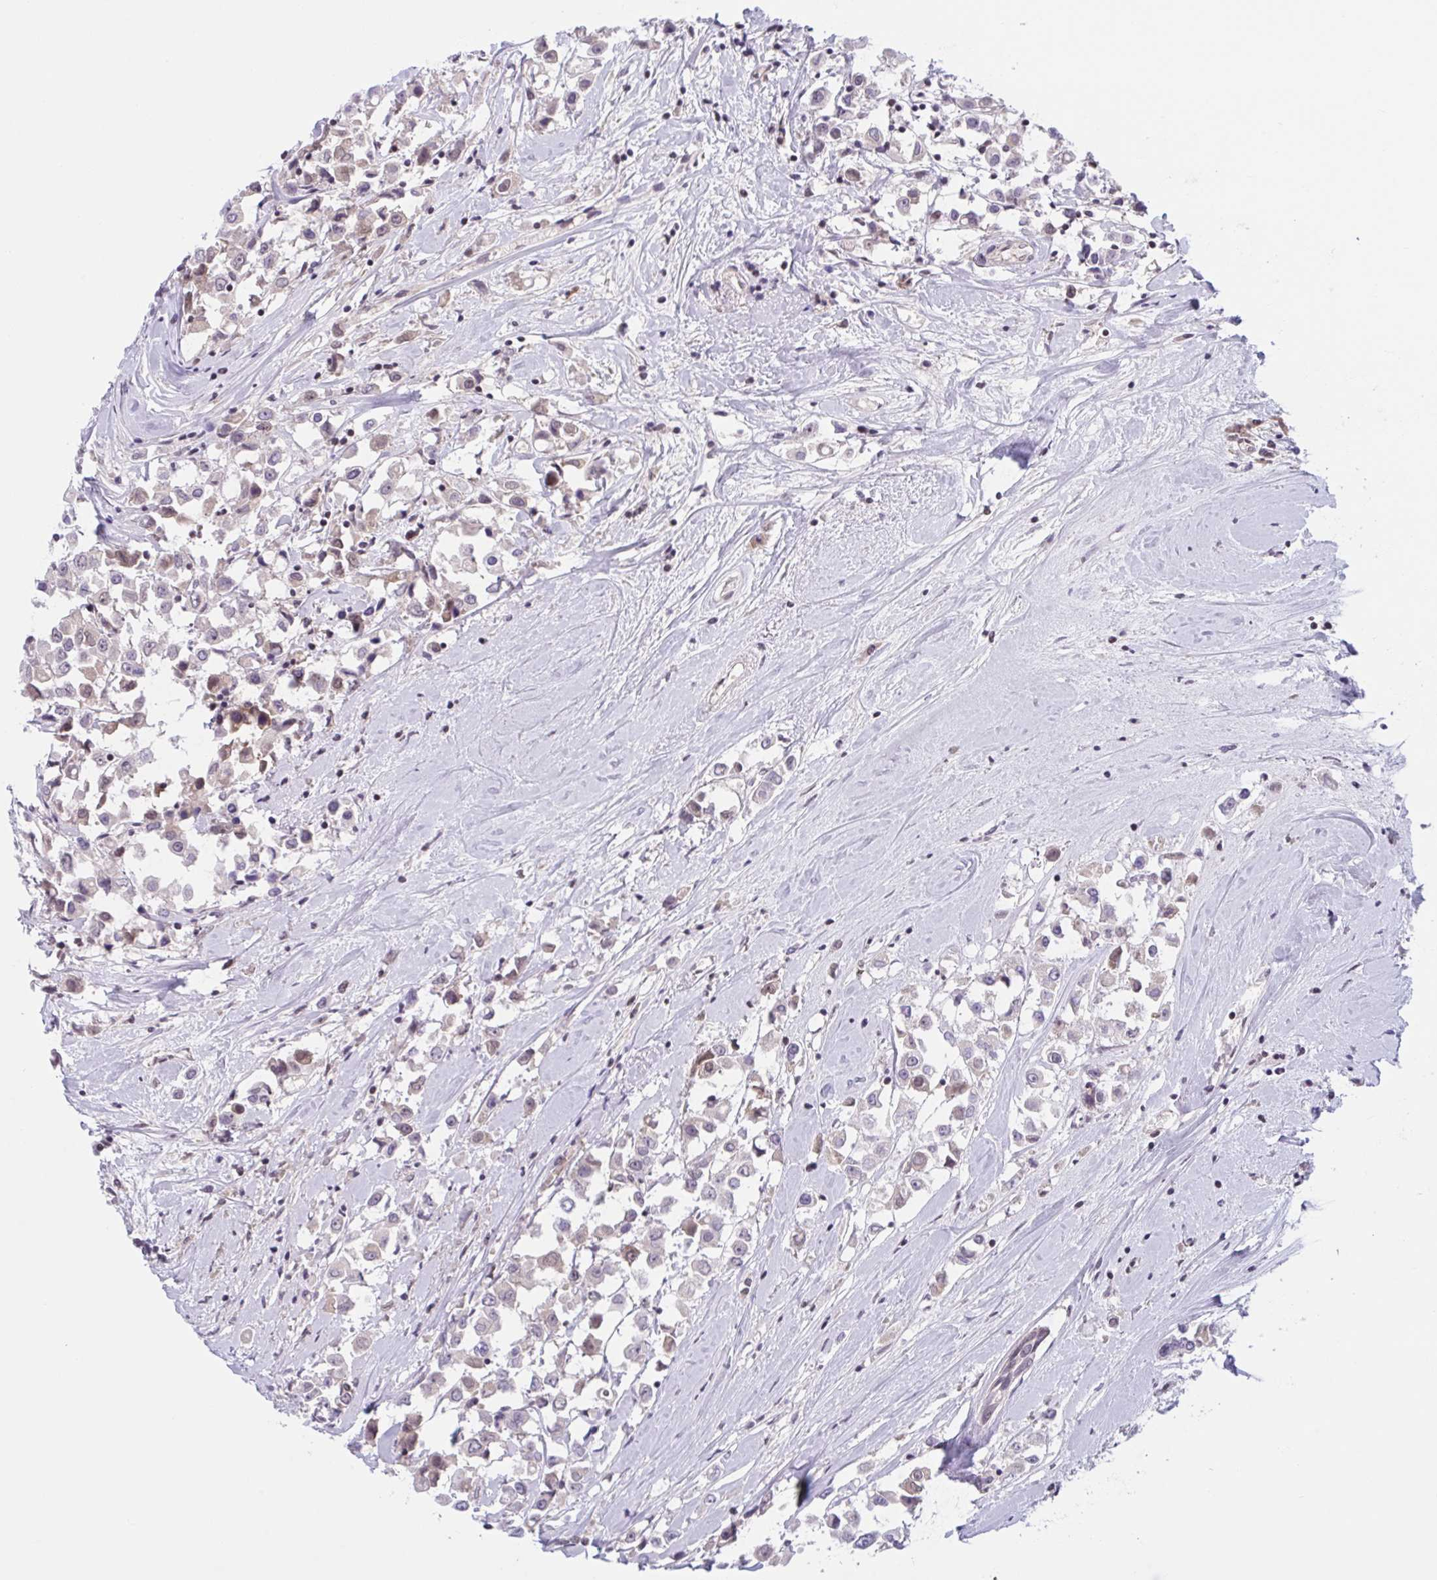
{"staining": {"intensity": "weak", "quantity": "<25%", "location": "cytoplasmic/membranous"}, "tissue": "breast cancer", "cell_type": "Tumor cells", "image_type": "cancer", "snomed": [{"axis": "morphology", "description": "Duct carcinoma"}, {"axis": "topography", "description": "Breast"}], "caption": "This micrograph is of breast cancer (infiltrating ductal carcinoma) stained with immunohistochemistry to label a protein in brown with the nuclei are counter-stained blue. There is no staining in tumor cells.", "gene": "TTC7B", "patient": {"sex": "female", "age": 61}}